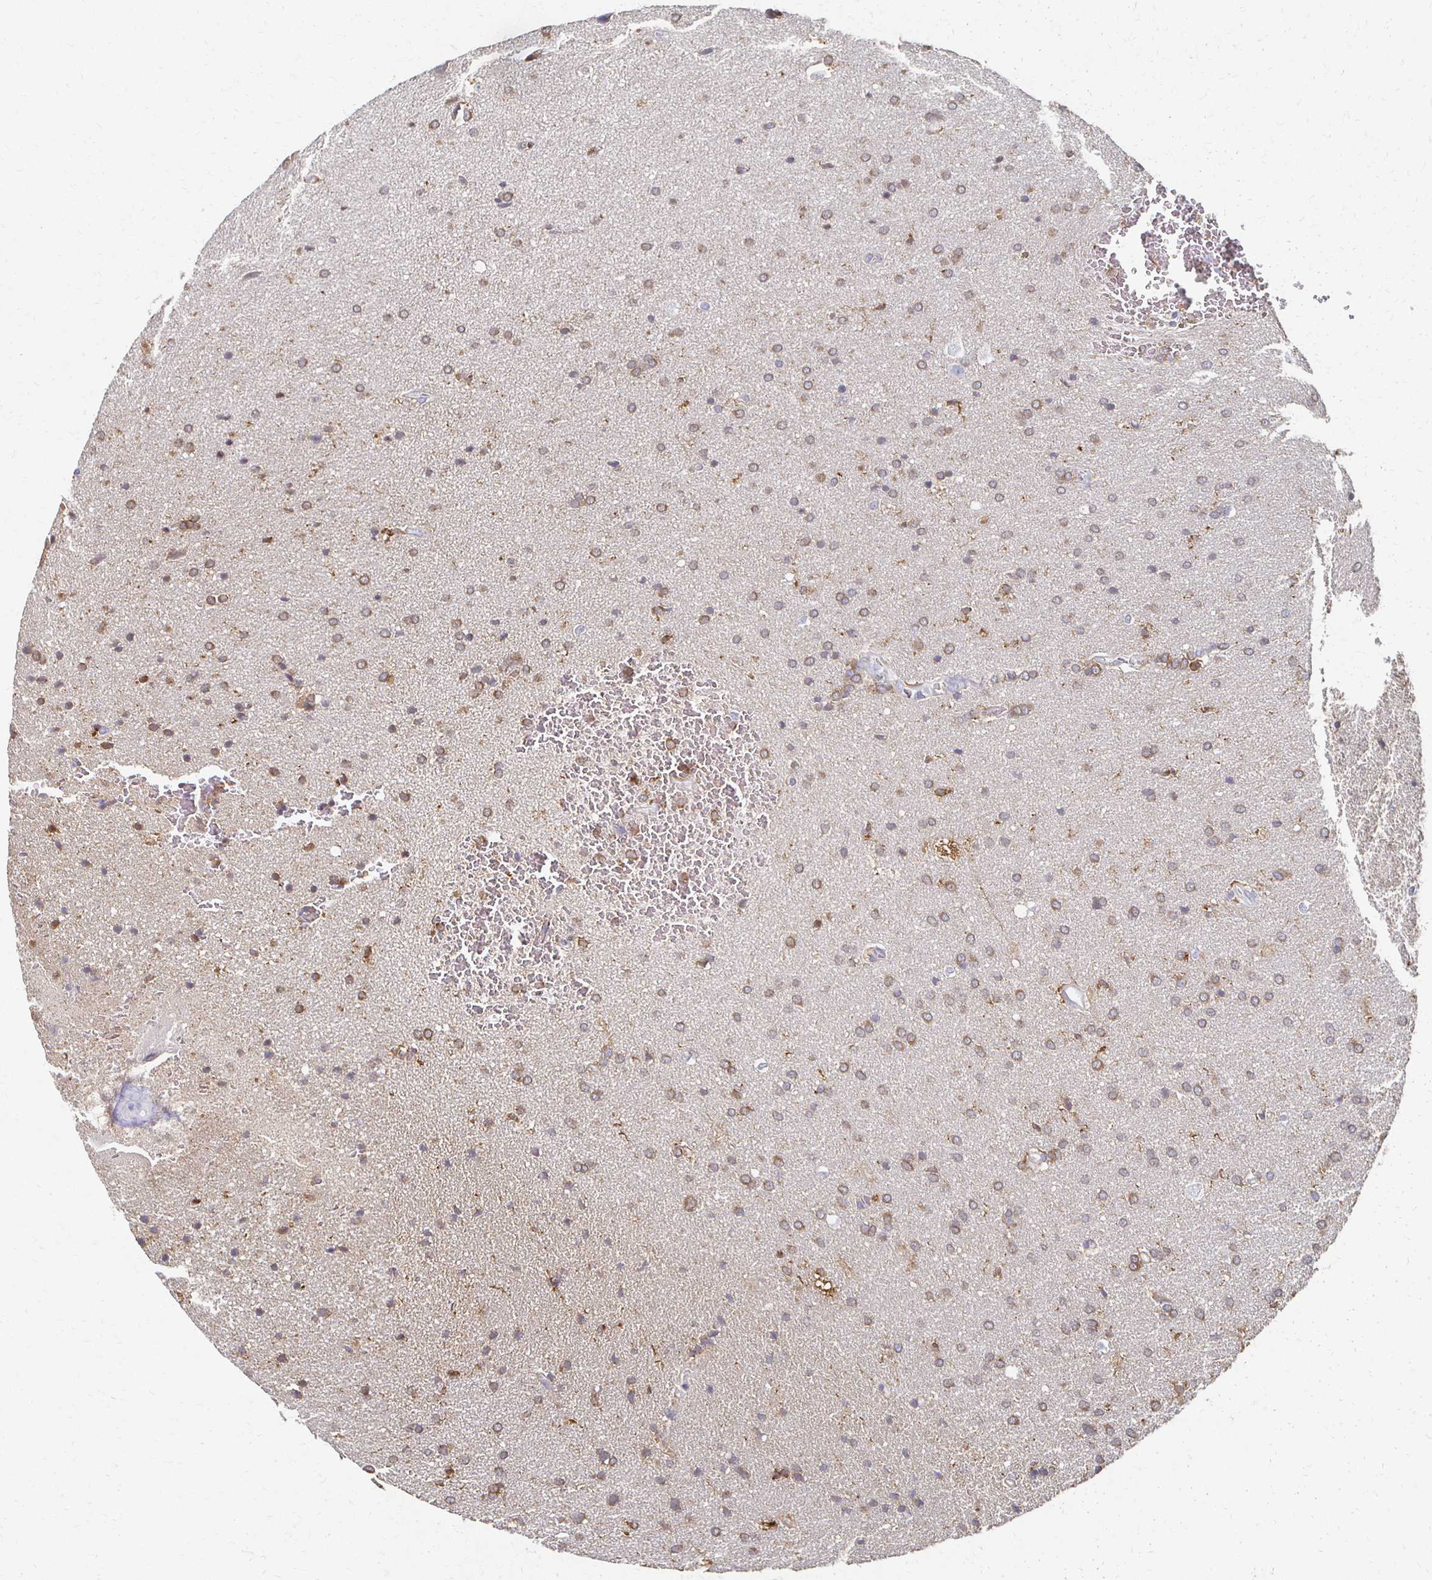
{"staining": {"intensity": "weak", "quantity": ">75%", "location": "cytoplasmic/membranous"}, "tissue": "glioma", "cell_type": "Tumor cells", "image_type": "cancer", "snomed": [{"axis": "morphology", "description": "Glioma, malignant, Low grade"}, {"axis": "topography", "description": "Brain"}], "caption": "The immunohistochemical stain shows weak cytoplasmic/membranous positivity in tumor cells of glioma tissue. The protein of interest is shown in brown color, while the nuclei are stained blue.", "gene": "CX3CR1", "patient": {"sex": "female", "age": 34}}